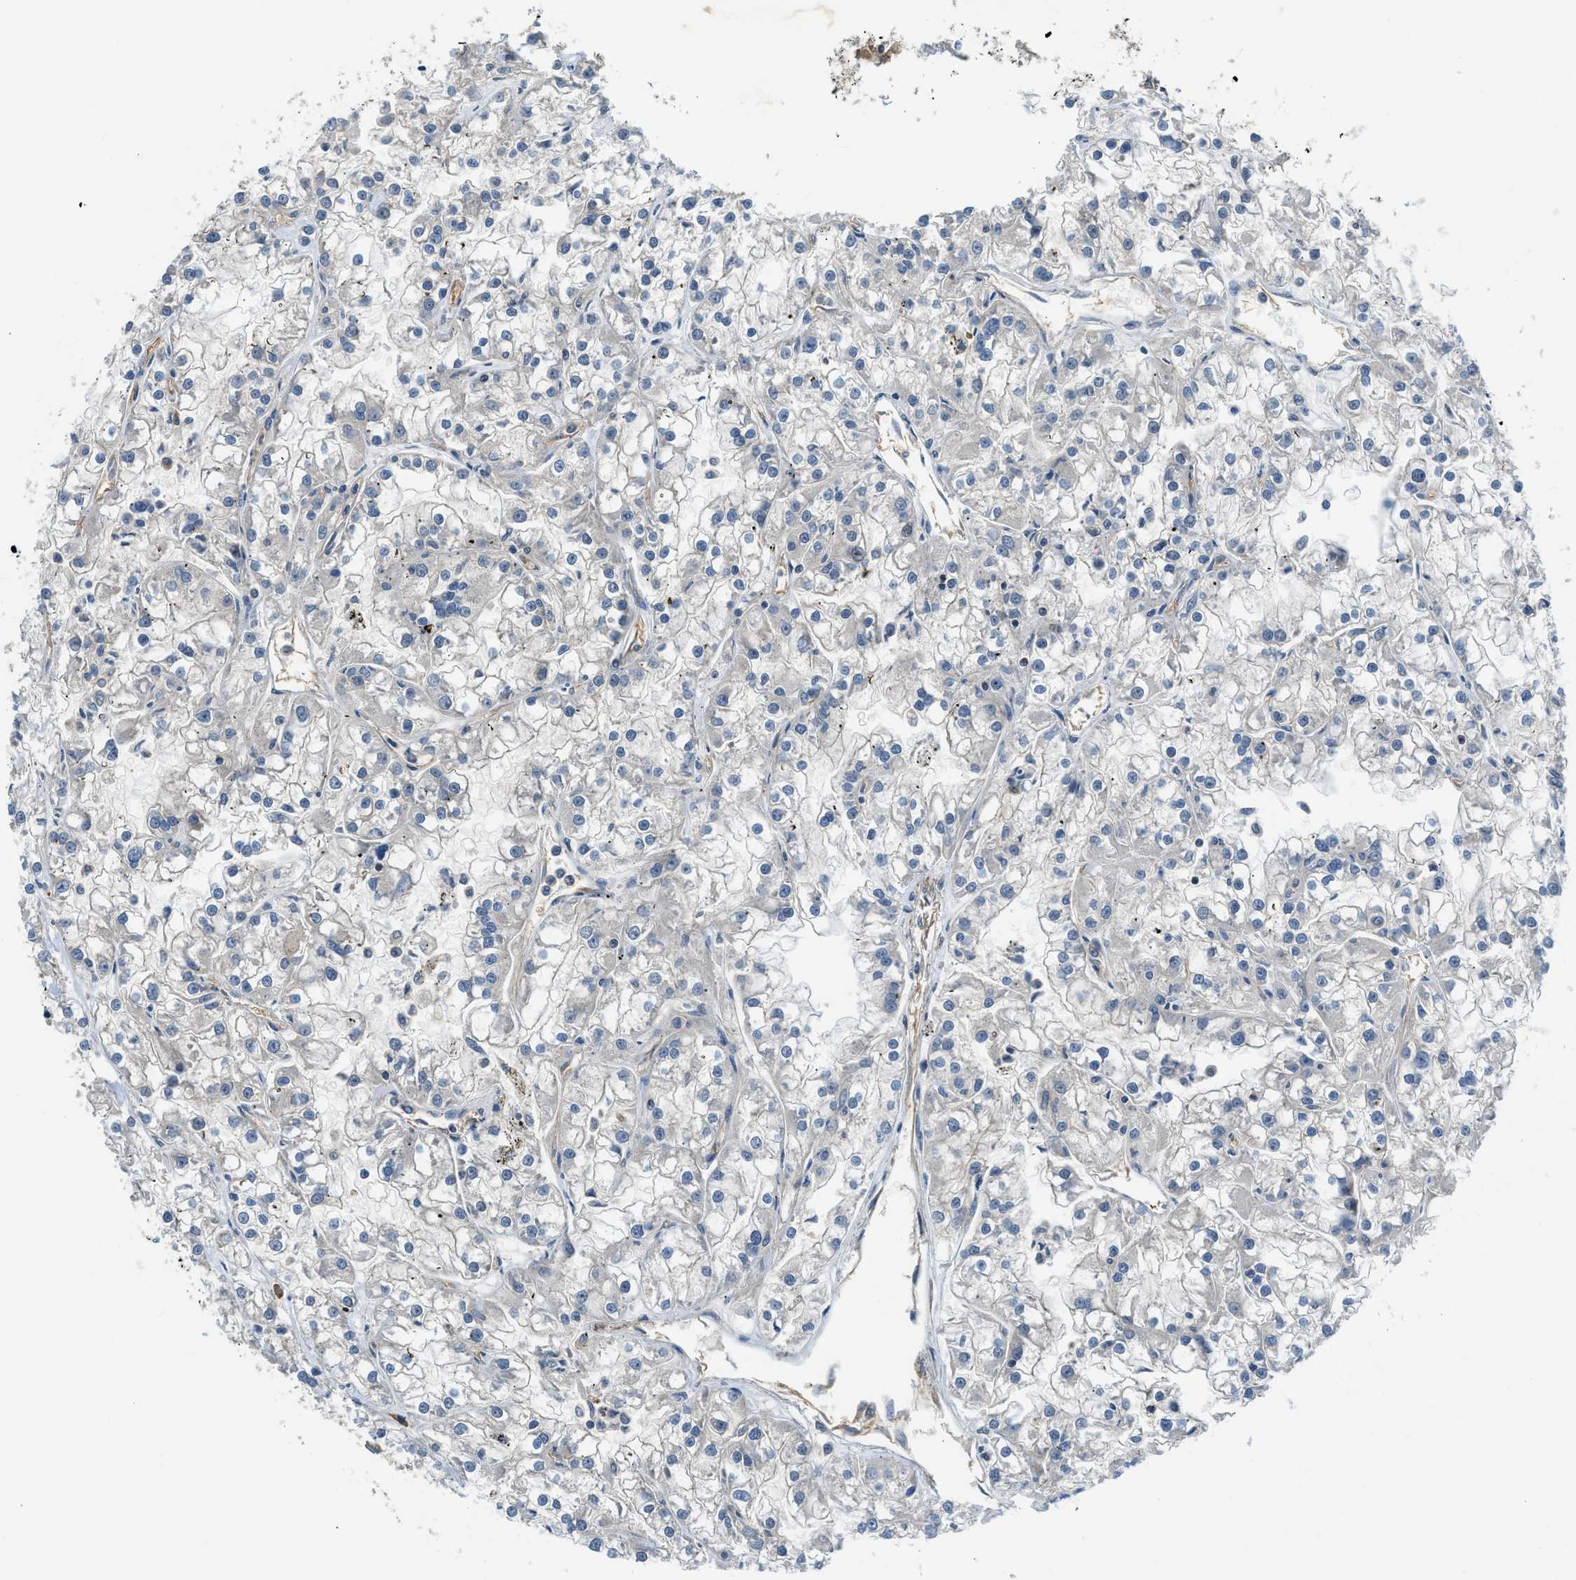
{"staining": {"intensity": "negative", "quantity": "none", "location": "none"}, "tissue": "renal cancer", "cell_type": "Tumor cells", "image_type": "cancer", "snomed": [{"axis": "morphology", "description": "Adenocarcinoma, NOS"}, {"axis": "topography", "description": "Kidney"}], "caption": "Tumor cells show no significant expression in renal cancer.", "gene": "CBLB", "patient": {"sex": "female", "age": 52}}